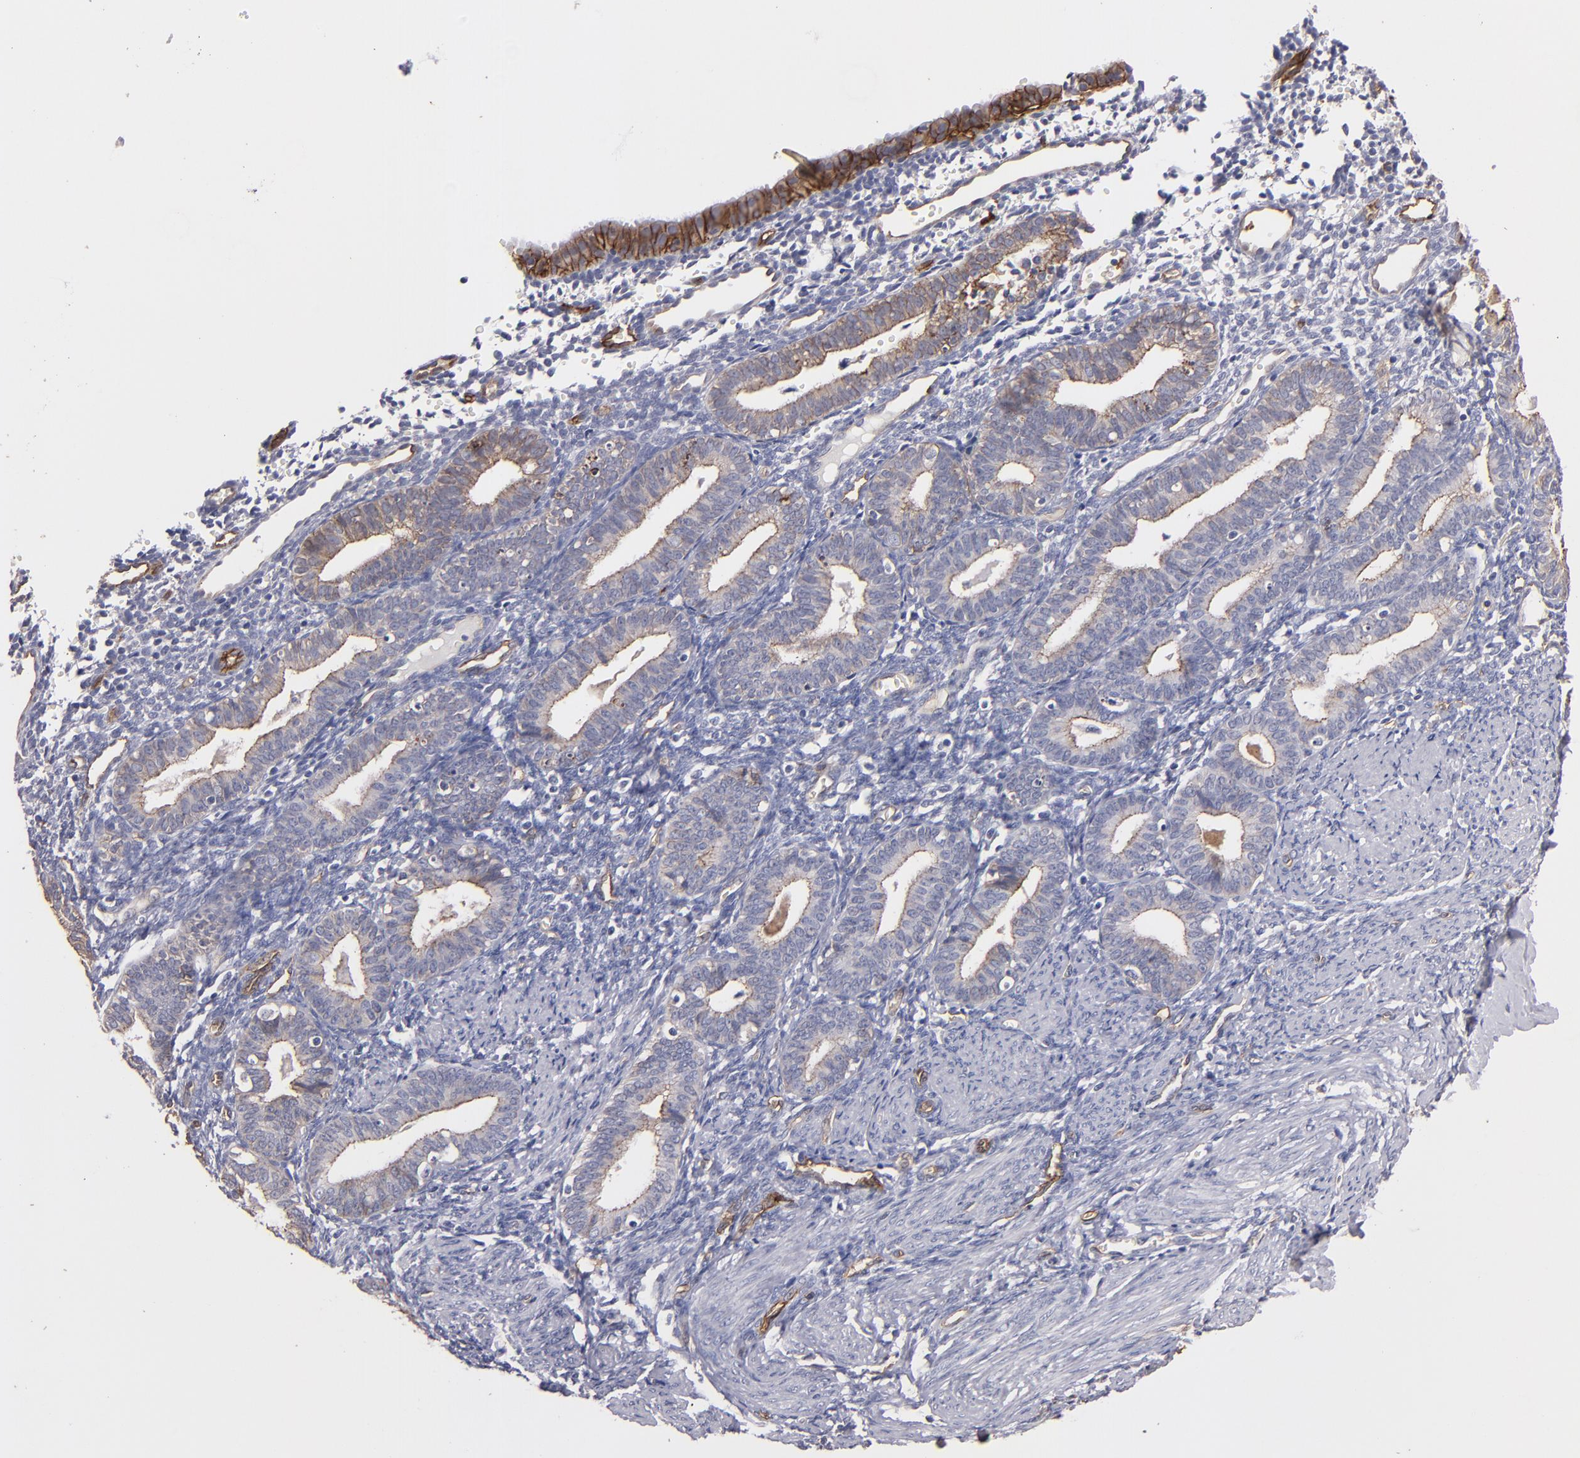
{"staining": {"intensity": "negative", "quantity": "none", "location": "none"}, "tissue": "endometrium", "cell_type": "Cells in endometrial stroma", "image_type": "normal", "snomed": [{"axis": "morphology", "description": "Normal tissue, NOS"}, {"axis": "topography", "description": "Endometrium"}], "caption": "This is a image of IHC staining of normal endometrium, which shows no expression in cells in endometrial stroma.", "gene": "CLDN5", "patient": {"sex": "female", "age": 61}}